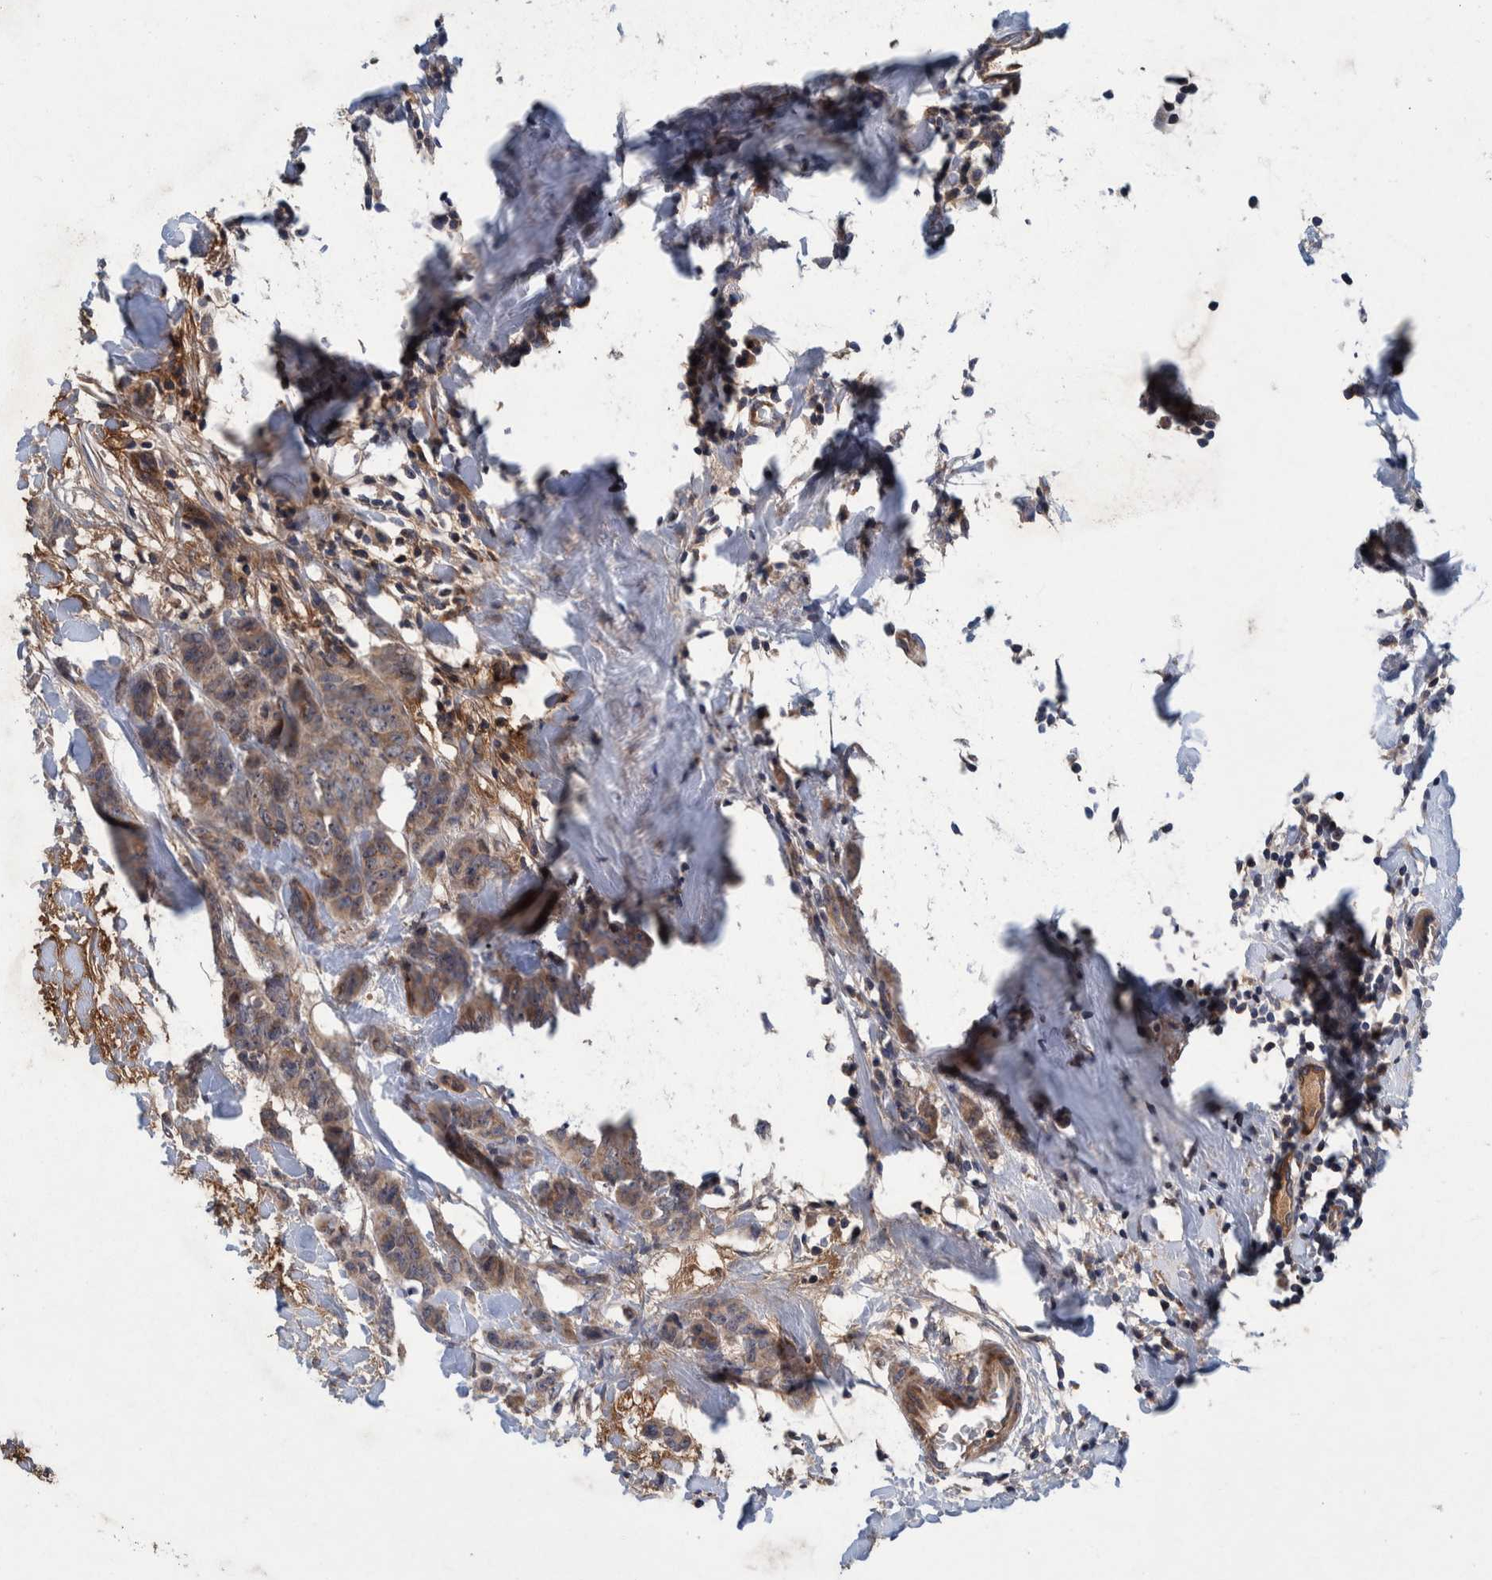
{"staining": {"intensity": "moderate", "quantity": ">75%", "location": "cytoplasmic/membranous"}, "tissue": "breast cancer", "cell_type": "Tumor cells", "image_type": "cancer", "snomed": [{"axis": "morphology", "description": "Normal tissue, NOS"}, {"axis": "morphology", "description": "Duct carcinoma"}, {"axis": "topography", "description": "Breast"}], "caption": "Immunohistochemistry of human breast cancer (invasive ductal carcinoma) reveals medium levels of moderate cytoplasmic/membranous positivity in approximately >75% of tumor cells. (brown staining indicates protein expression, while blue staining denotes nuclei).", "gene": "ITIH3", "patient": {"sex": "female", "age": 40}}